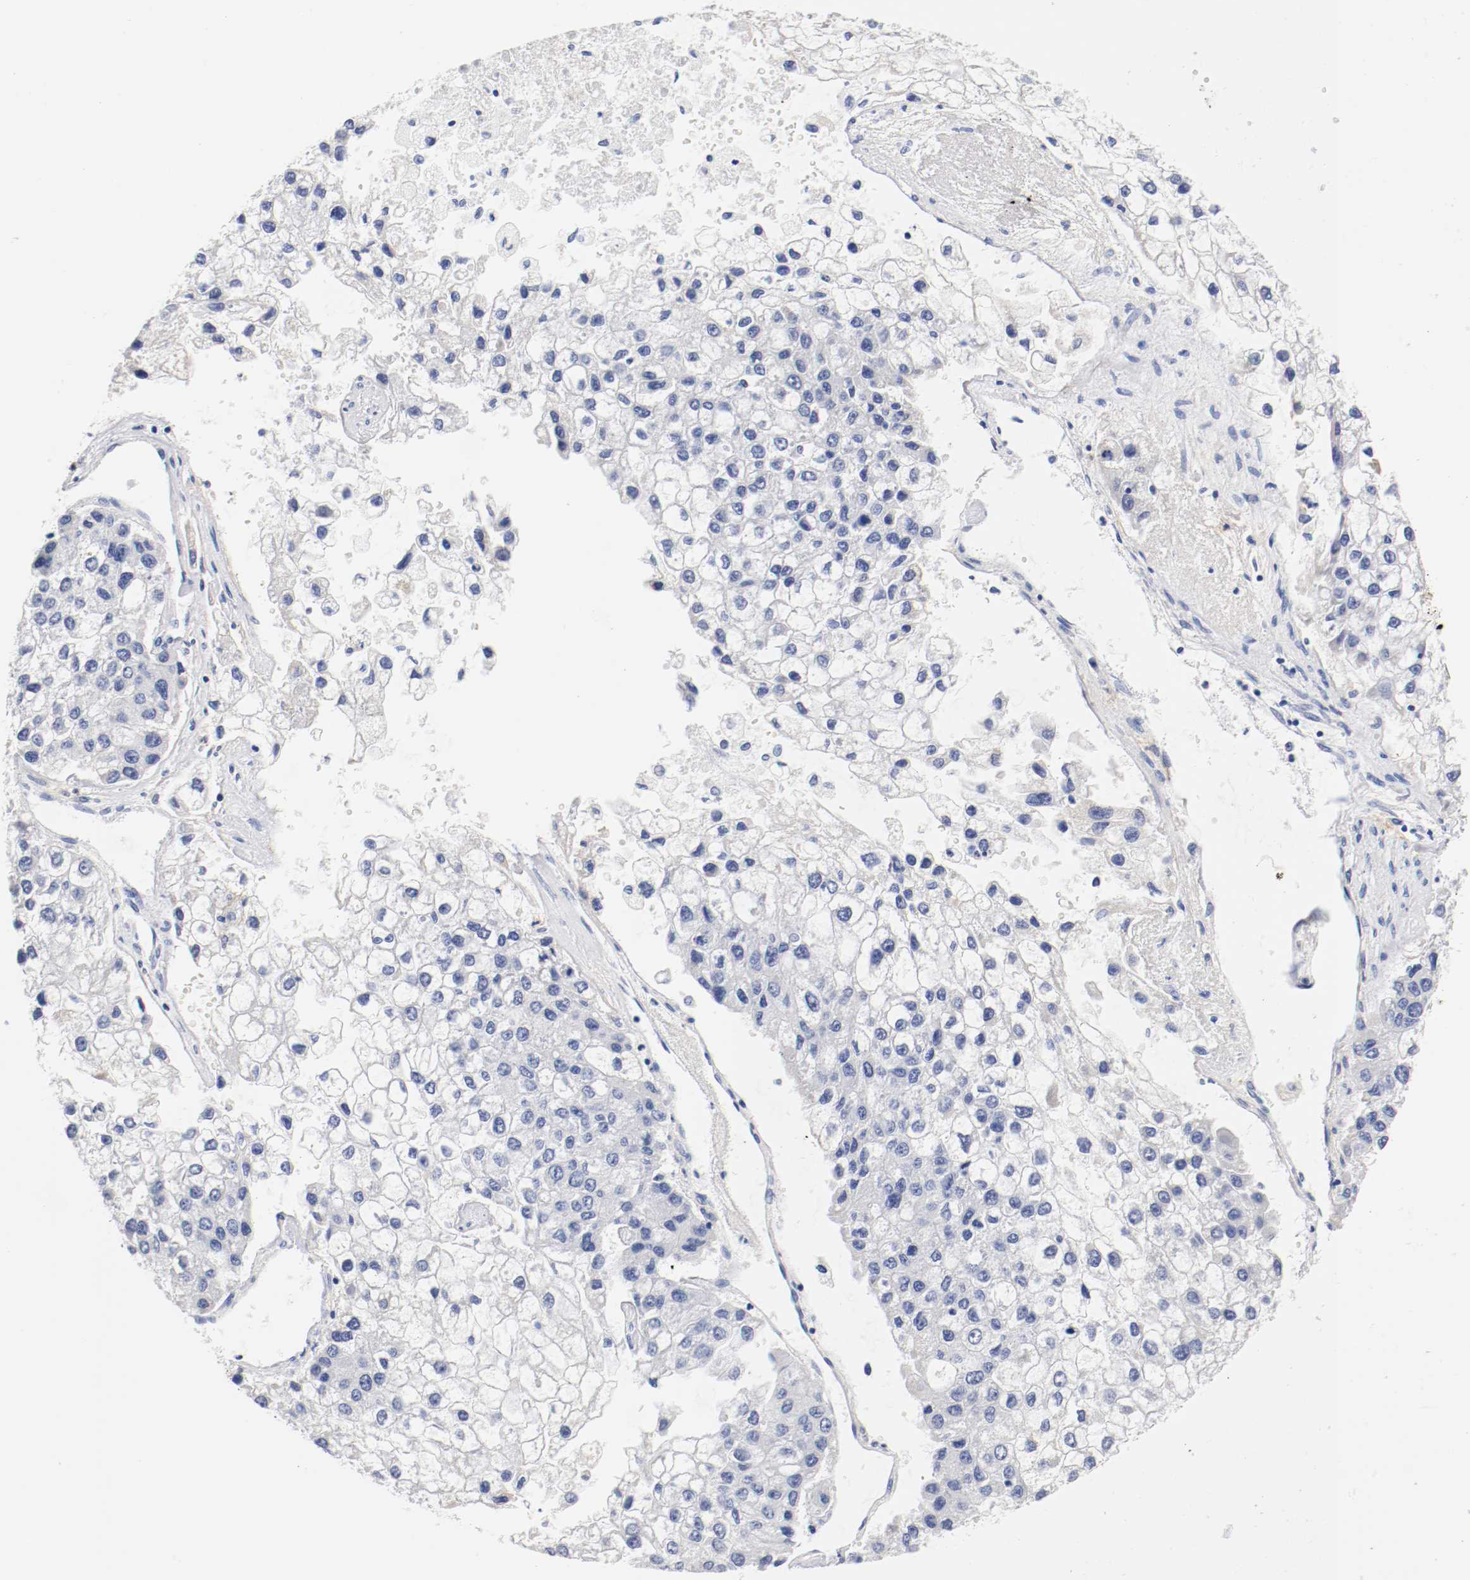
{"staining": {"intensity": "negative", "quantity": "none", "location": "none"}, "tissue": "liver cancer", "cell_type": "Tumor cells", "image_type": "cancer", "snomed": [{"axis": "morphology", "description": "Carcinoma, Hepatocellular, NOS"}, {"axis": "topography", "description": "Liver"}], "caption": "Liver hepatocellular carcinoma stained for a protein using immunohistochemistry demonstrates no staining tumor cells.", "gene": "FGFBP1", "patient": {"sex": "female", "age": 66}}